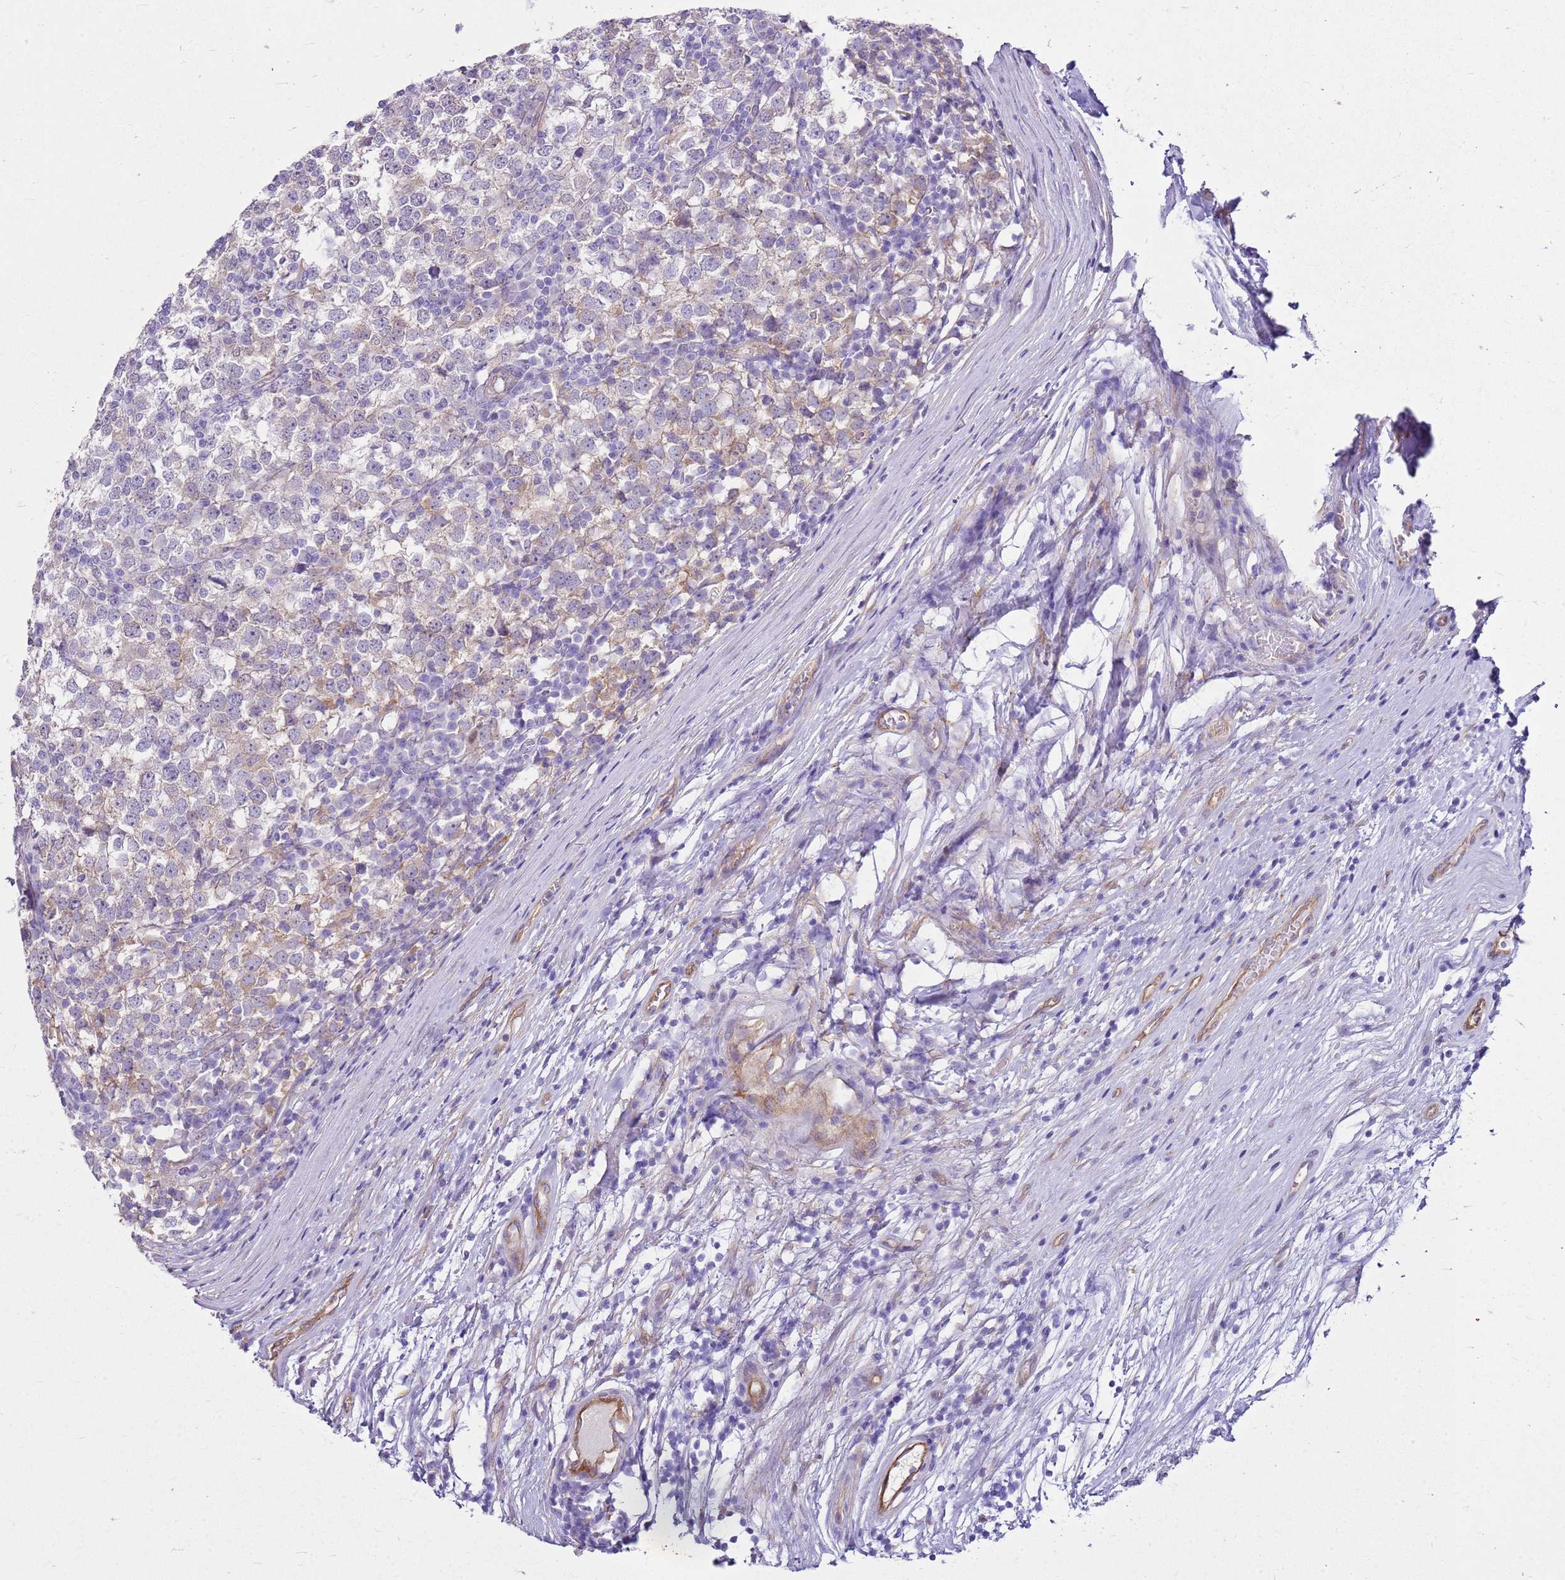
{"staining": {"intensity": "weak", "quantity": "<25%", "location": "cytoplasmic/membranous"}, "tissue": "testis cancer", "cell_type": "Tumor cells", "image_type": "cancer", "snomed": [{"axis": "morphology", "description": "Seminoma, NOS"}, {"axis": "topography", "description": "Testis"}], "caption": "An immunohistochemistry (IHC) image of seminoma (testis) is shown. There is no staining in tumor cells of seminoma (testis).", "gene": "HSPB1", "patient": {"sex": "male", "age": 65}}